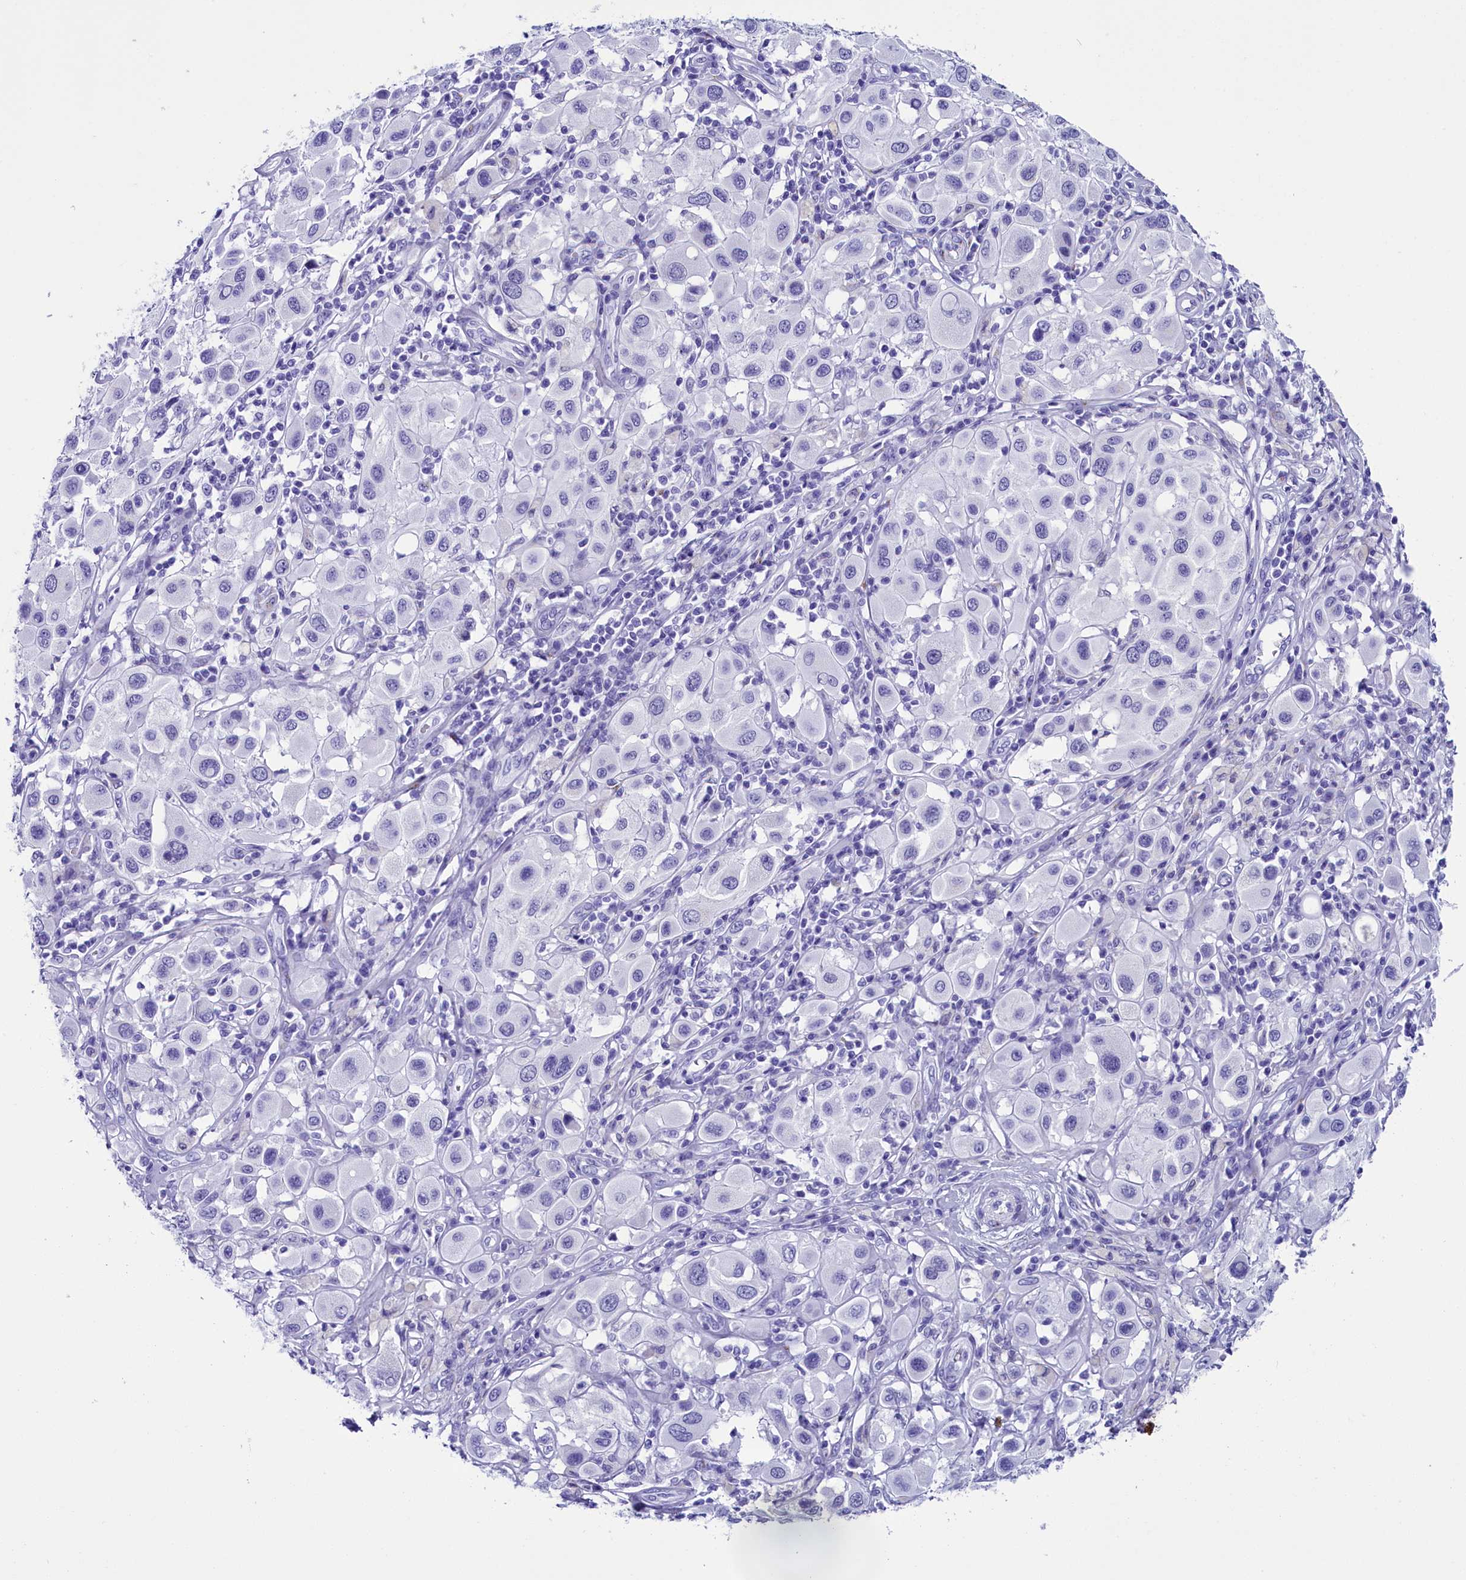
{"staining": {"intensity": "negative", "quantity": "none", "location": "none"}, "tissue": "melanoma", "cell_type": "Tumor cells", "image_type": "cancer", "snomed": [{"axis": "morphology", "description": "Malignant melanoma, Metastatic site"}, {"axis": "topography", "description": "Skin"}], "caption": "High magnification brightfield microscopy of melanoma stained with DAB (brown) and counterstained with hematoxylin (blue): tumor cells show no significant expression.", "gene": "AP3B2", "patient": {"sex": "male", "age": 41}}